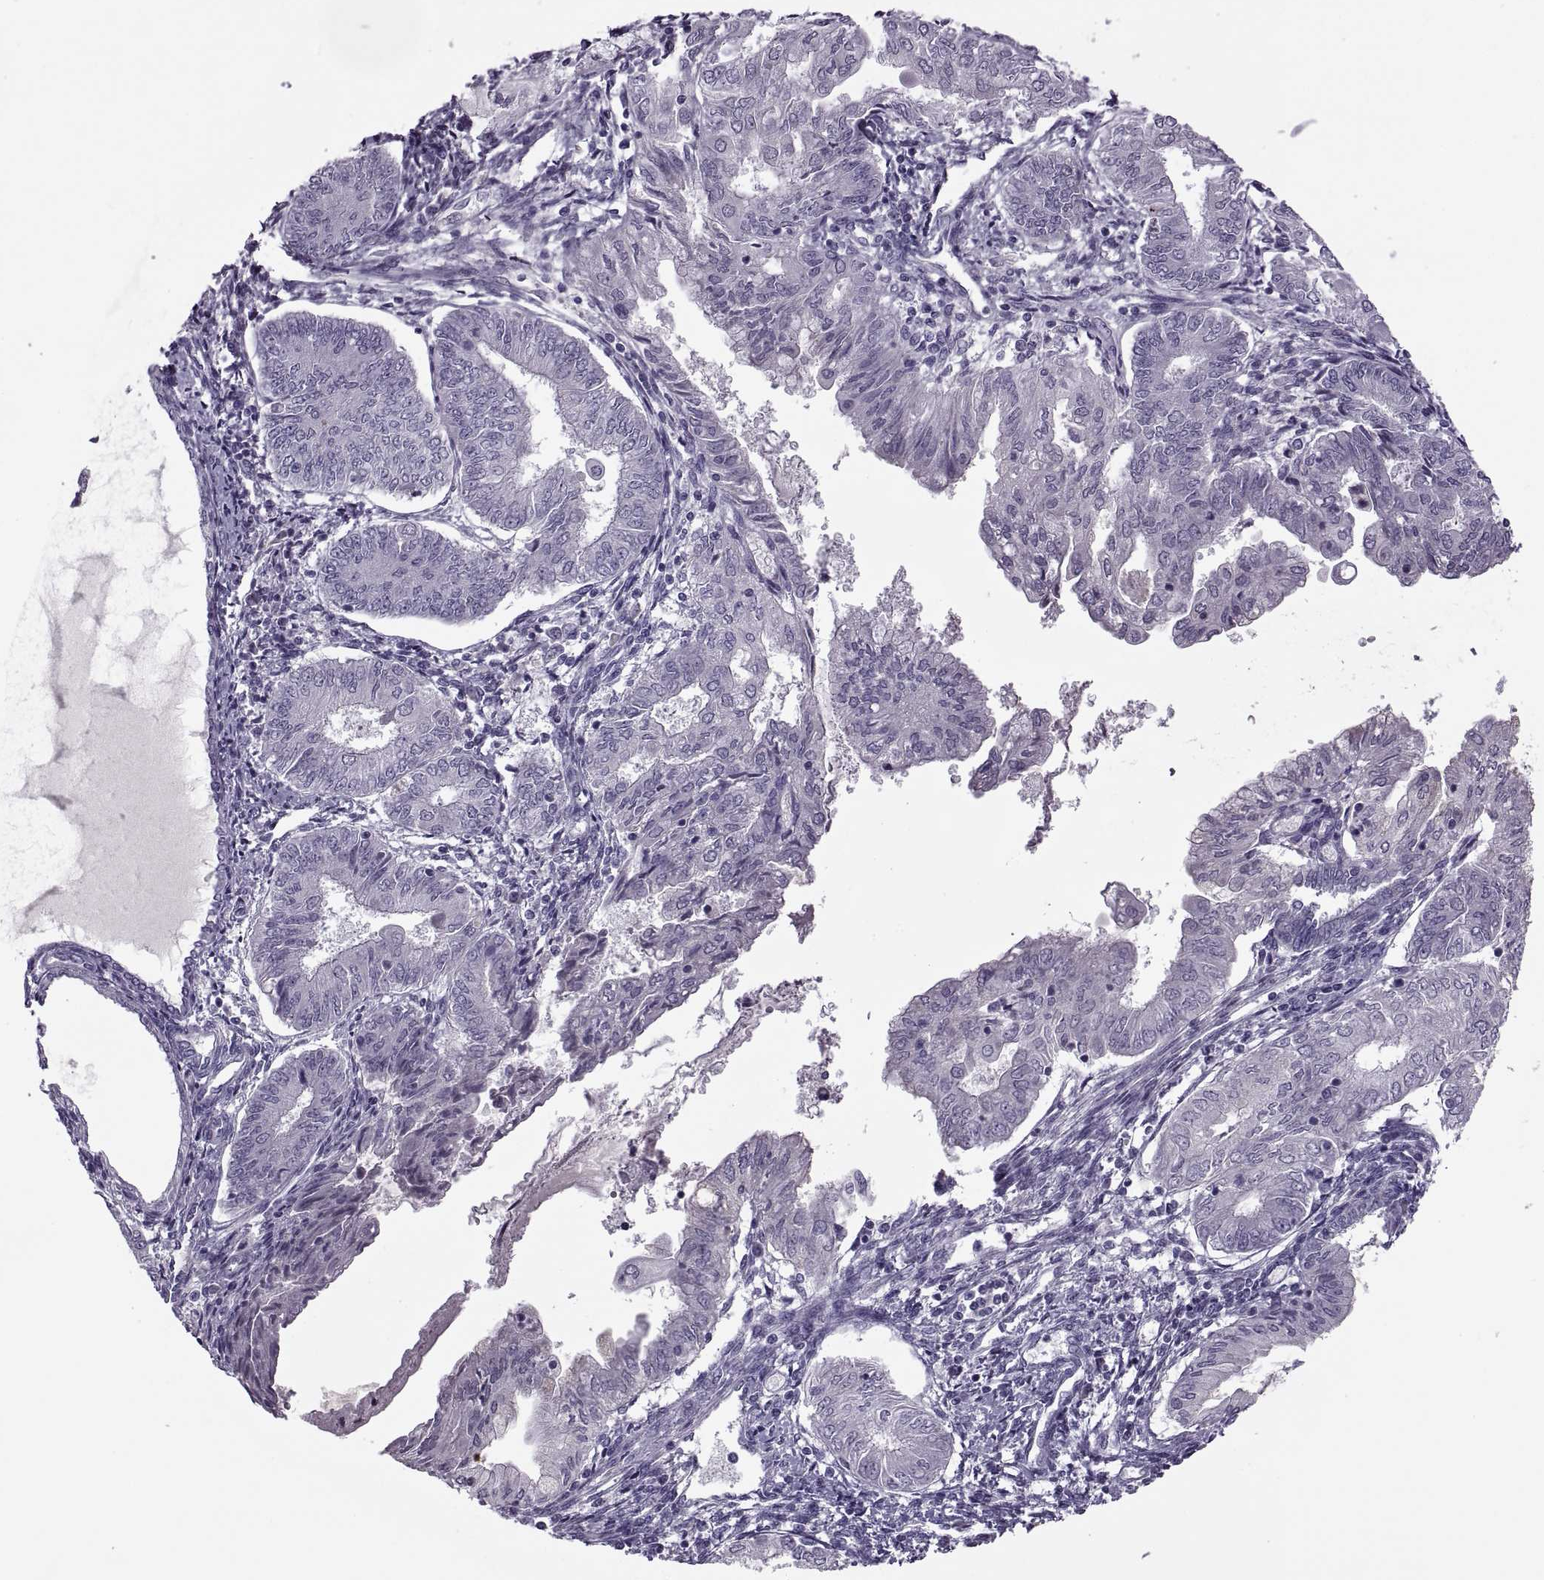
{"staining": {"intensity": "negative", "quantity": "none", "location": "none"}, "tissue": "endometrial cancer", "cell_type": "Tumor cells", "image_type": "cancer", "snomed": [{"axis": "morphology", "description": "Adenocarcinoma, NOS"}, {"axis": "topography", "description": "Endometrium"}], "caption": "IHC of endometrial cancer displays no positivity in tumor cells.", "gene": "RSPH6A", "patient": {"sex": "female", "age": 68}}